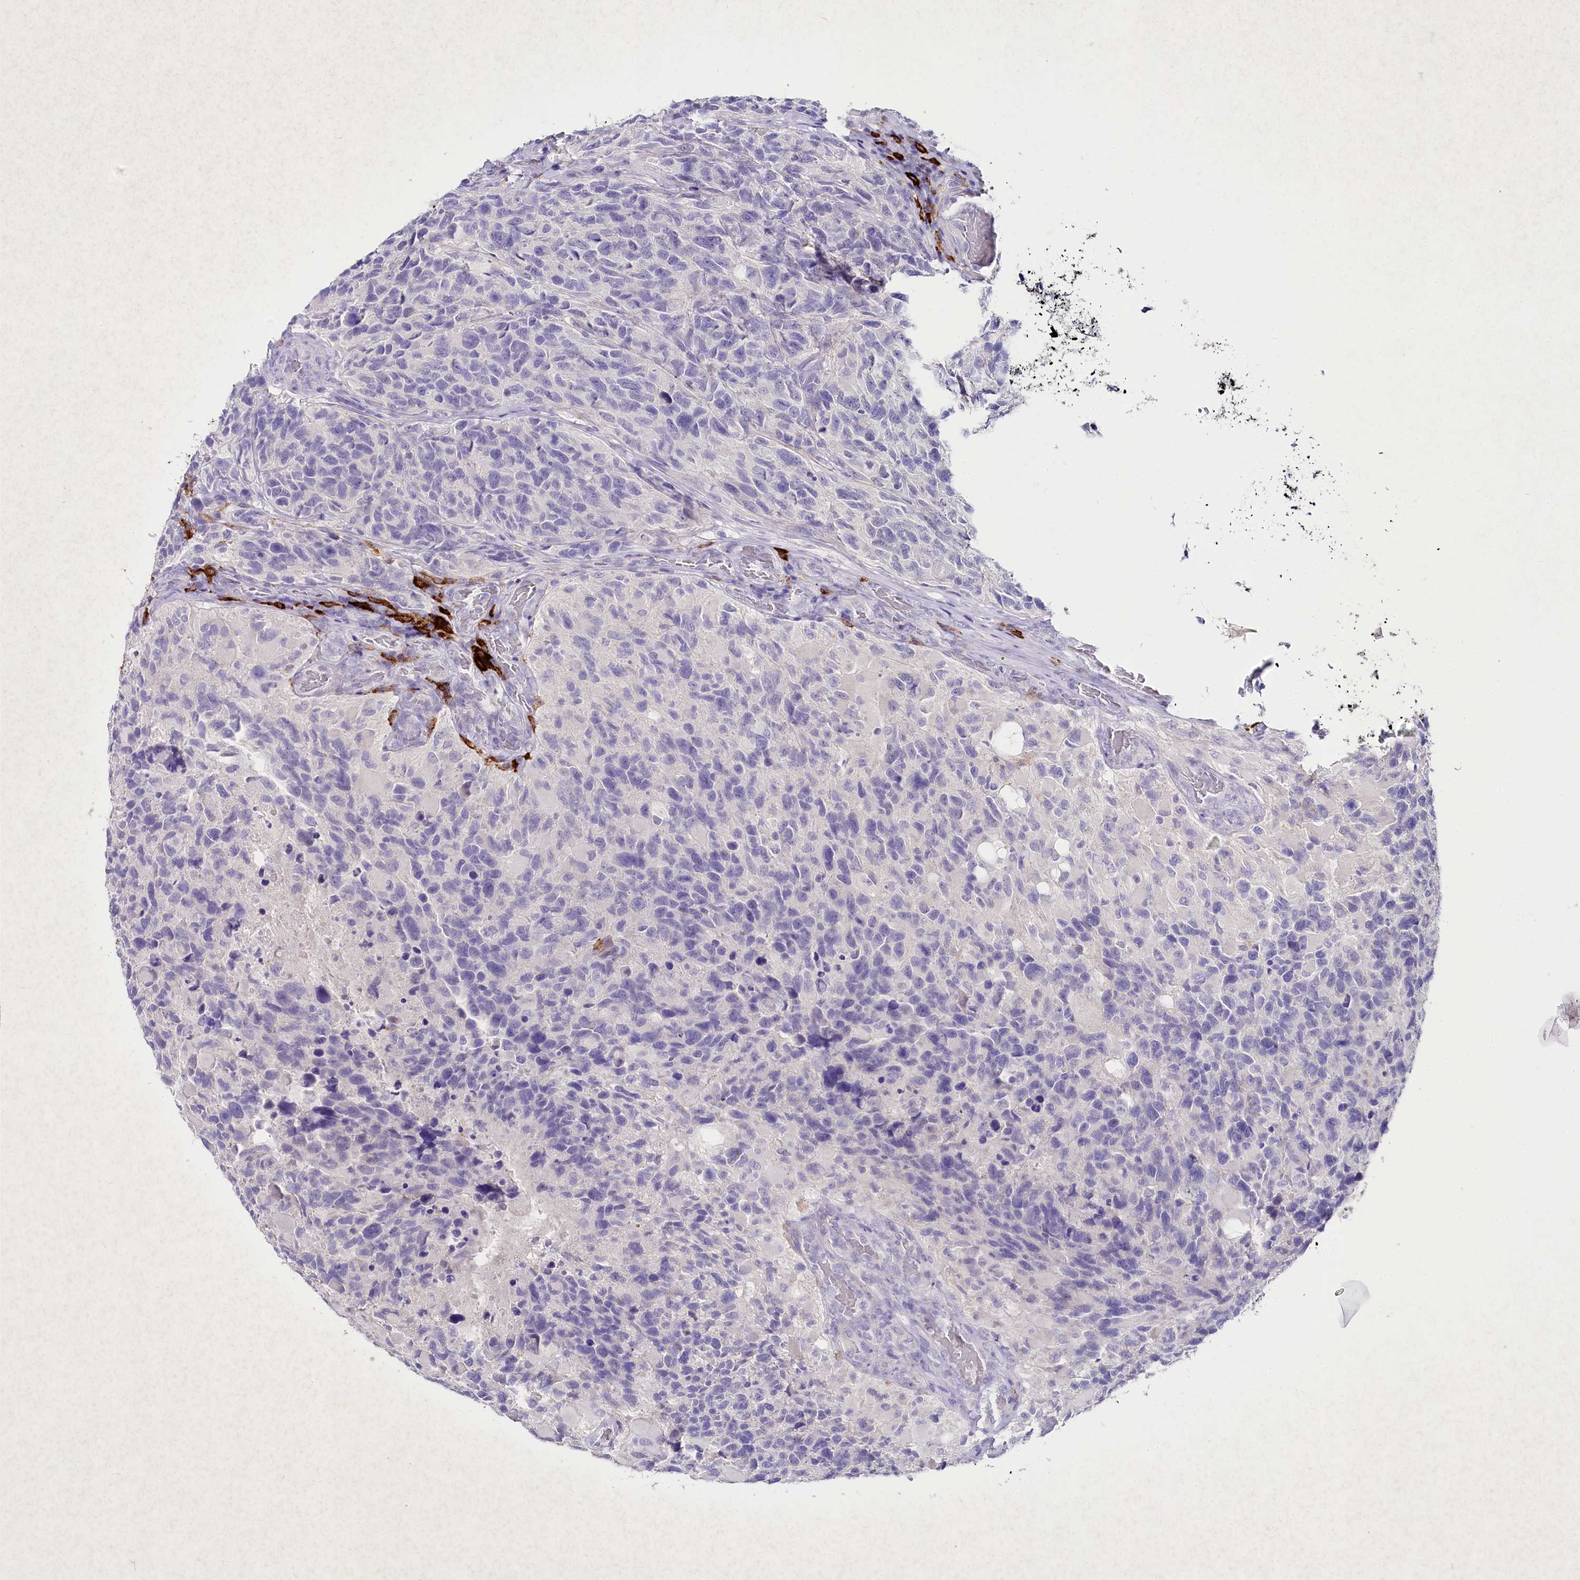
{"staining": {"intensity": "negative", "quantity": "none", "location": "none"}, "tissue": "glioma", "cell_type": "Tumor cells", "image_type": "cancer", "snomed": [{"axis": "morphology", "description": "Glioma, malignant, High grade"}, {"axis": "topography", "description": "Brain"}], "caption": "Human glioma stained for a protein using immunohistochemistry (IHC) demonstrates no expression in tumor cells.", "gene": "CLEC4M", "patient": {"sex": "male", "age": 69}}